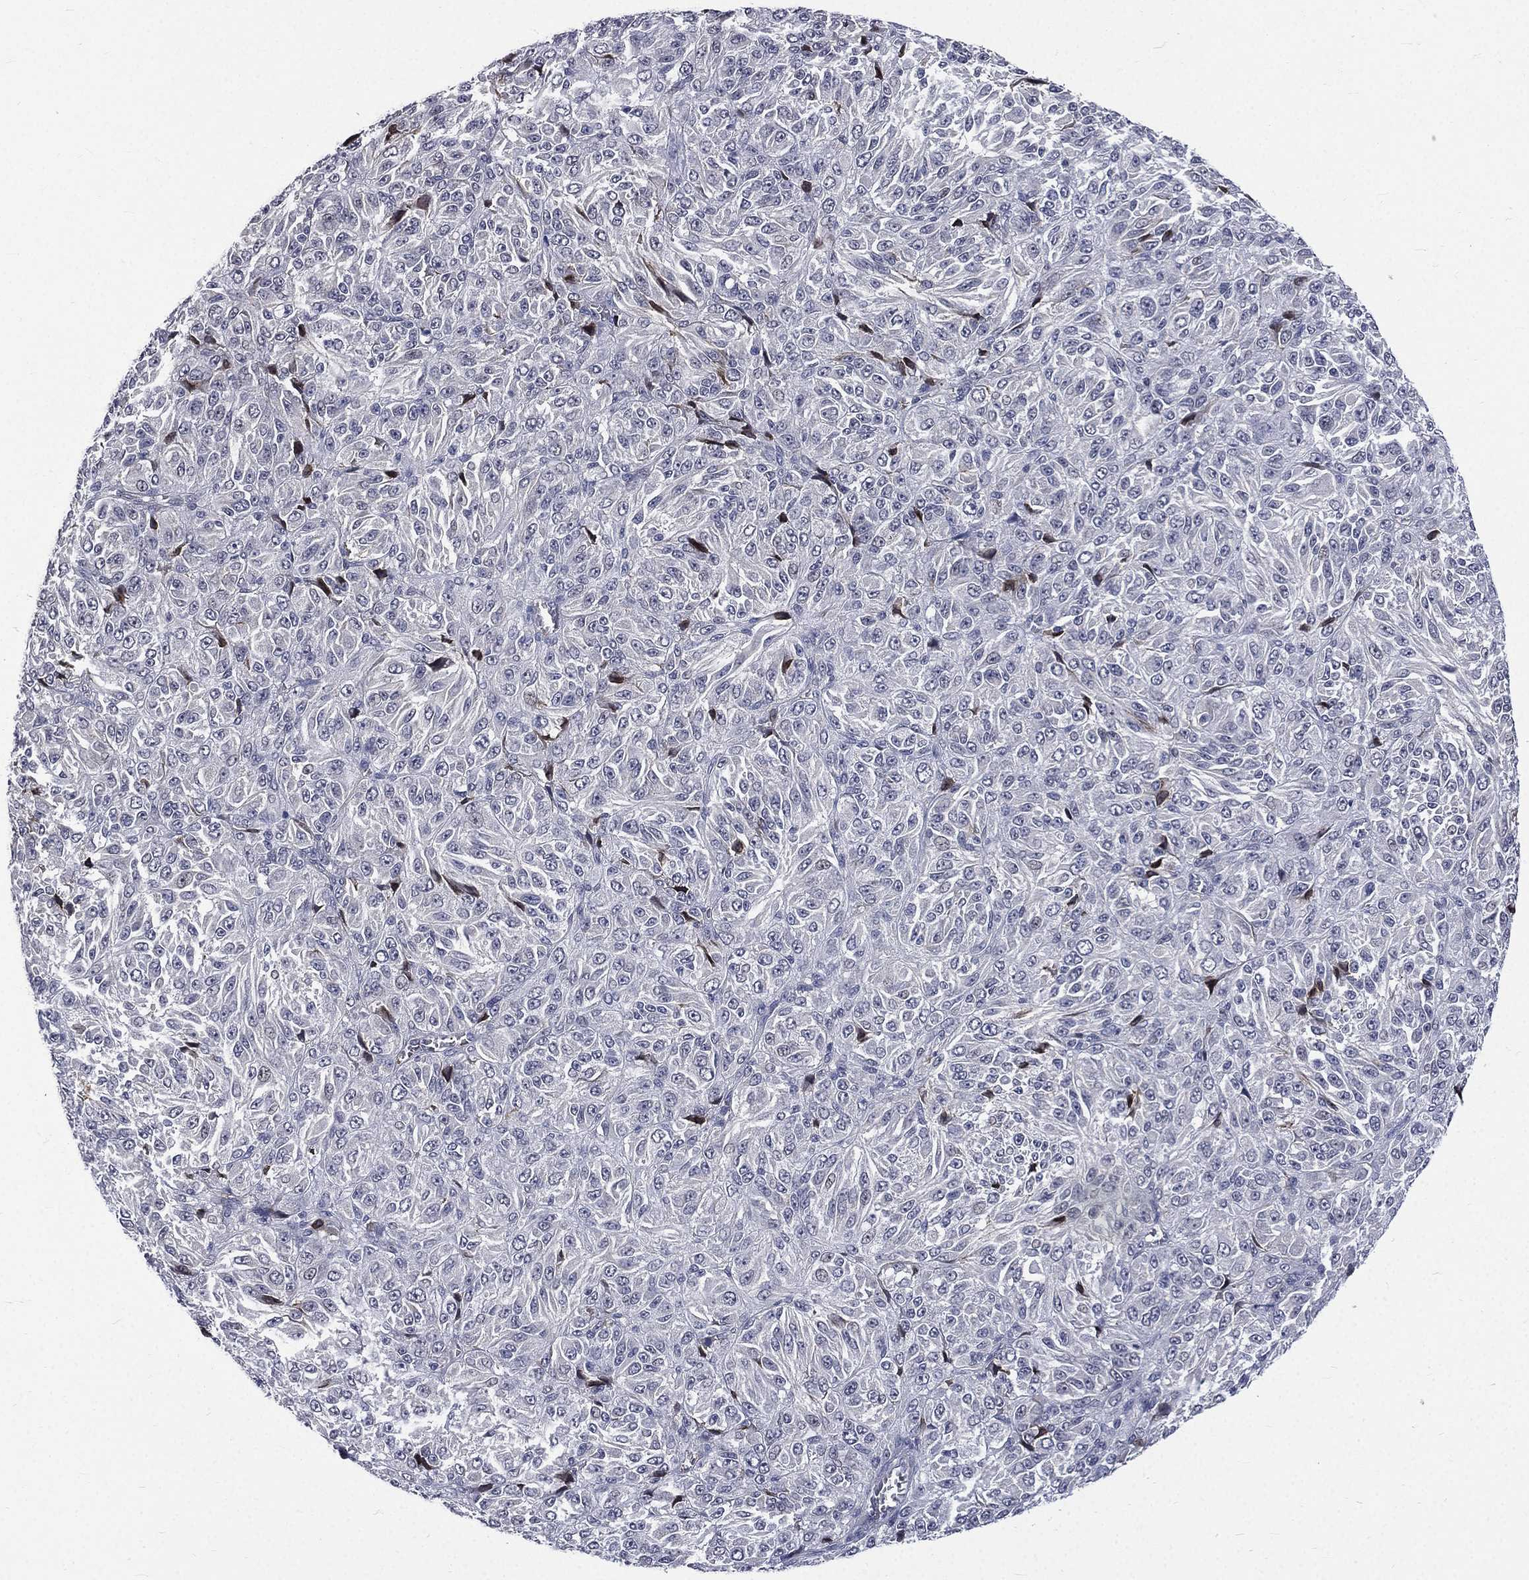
{"staining": {"intensity": "negative", "quantity": "none", "location": "none"}, "tissue": "melanoma", "cell_type": "Tumor cells", "image_type": "cancer", "snomed": [{"axis": "morphology", "description": "Malignant melanoma, Metastatic site"}, {"axis": "topography", "description": "Brain"}], "caption": "Tumor cells are negative for brown protein staining in melanoma. The staining is performed using DAB brown chromogen with nuclei counter-stained in using hematoxylin.", "gene": "FGG", "patient": {"sex": "female", "age": 56}}